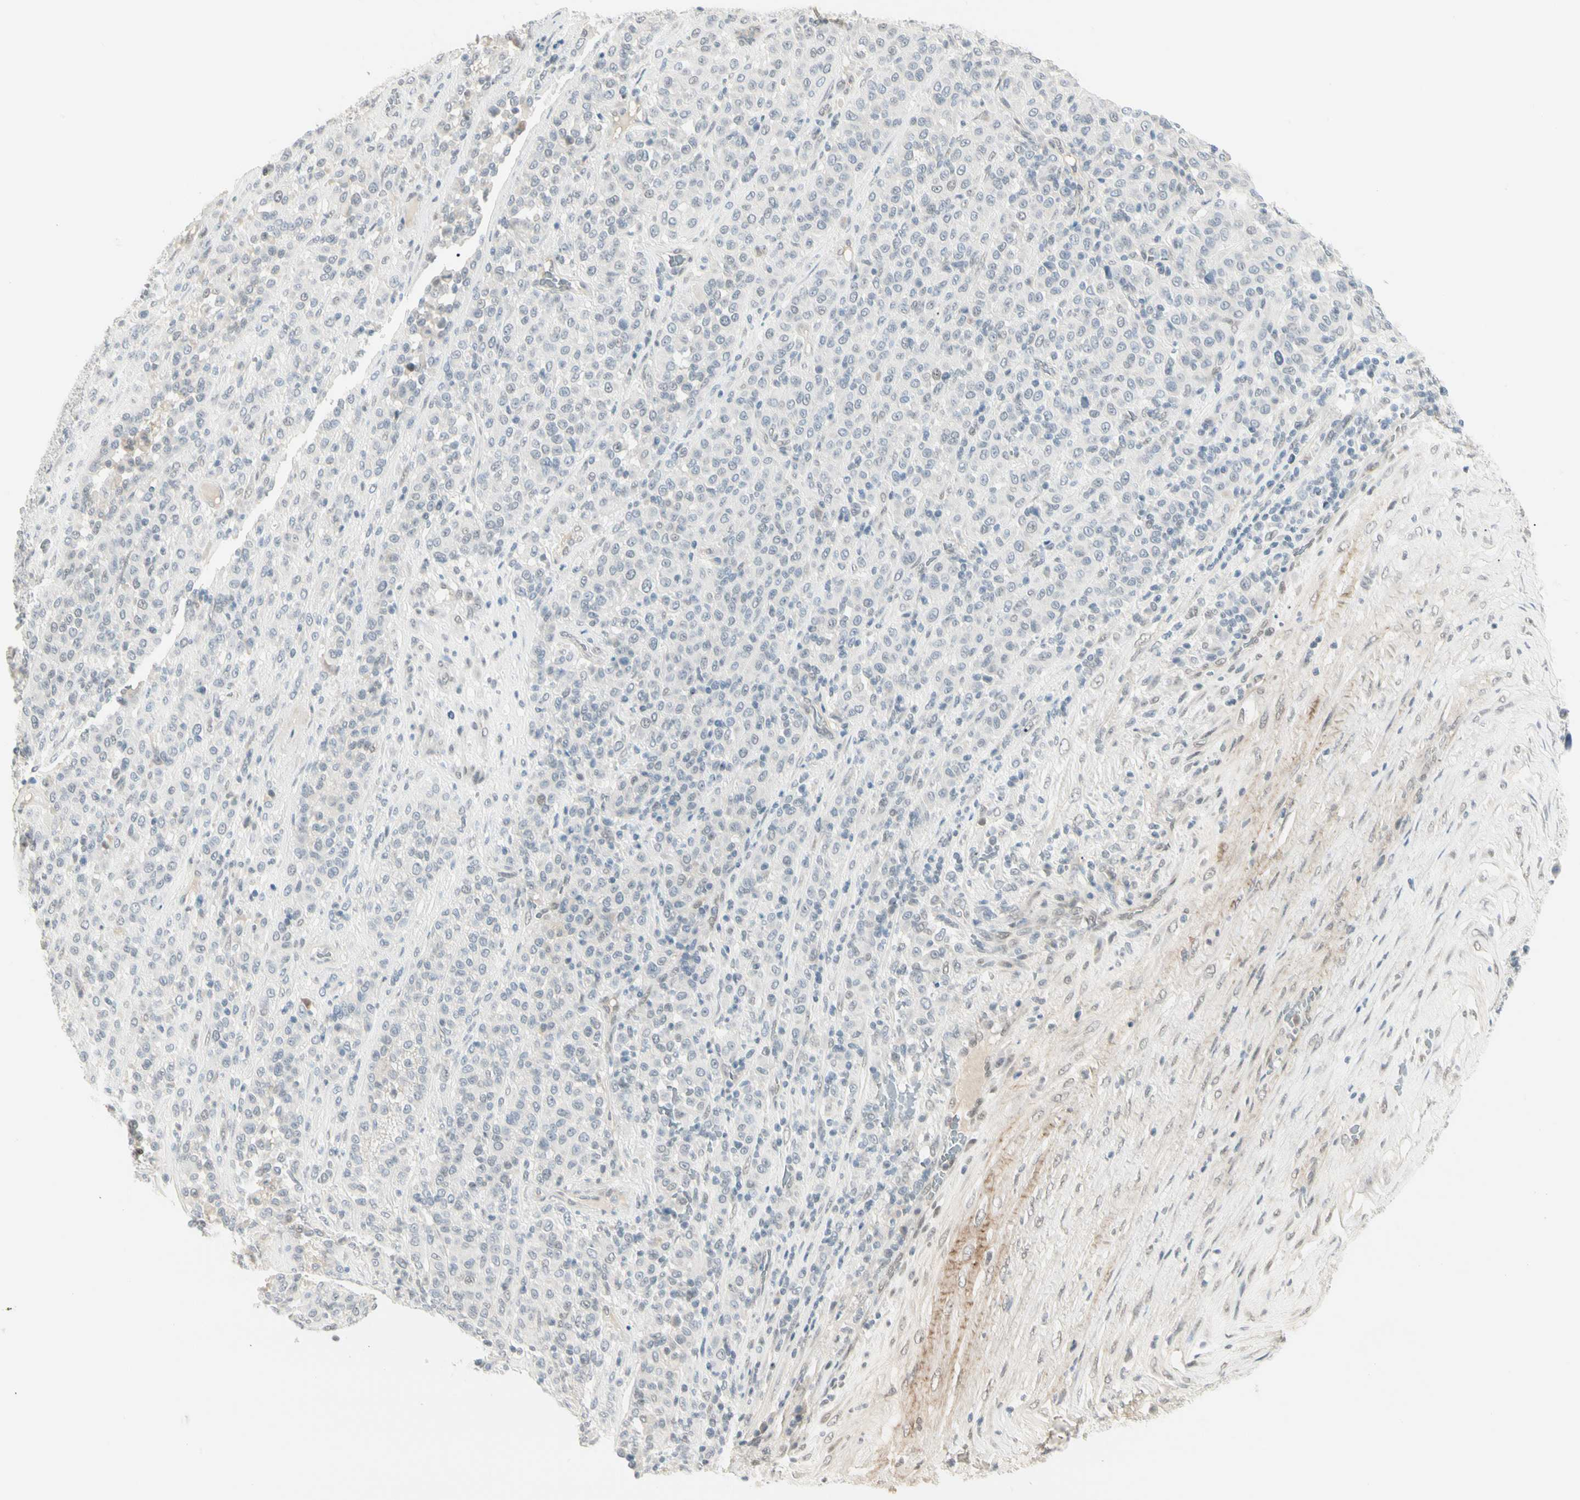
{"staining": {"intensity": "negative", "quantity": "none", "location": "none"}, "tissue": "melanoma", "cell_type": "Tumor cells", "image_type": "cancer", "snomed": [{"axis": "morphology", "description": "Malignant melanoma, Metastatic site"}, {"axis": "topography", "description": "Pancreas"}], "caption": "Human malignant melanoma (metastatic site) stained for a protein using immunohistochemistry (IHC) displays no staining in tumor cells.", "gene": "ASPN", "patient": {"sex": "female", "age": 30}}